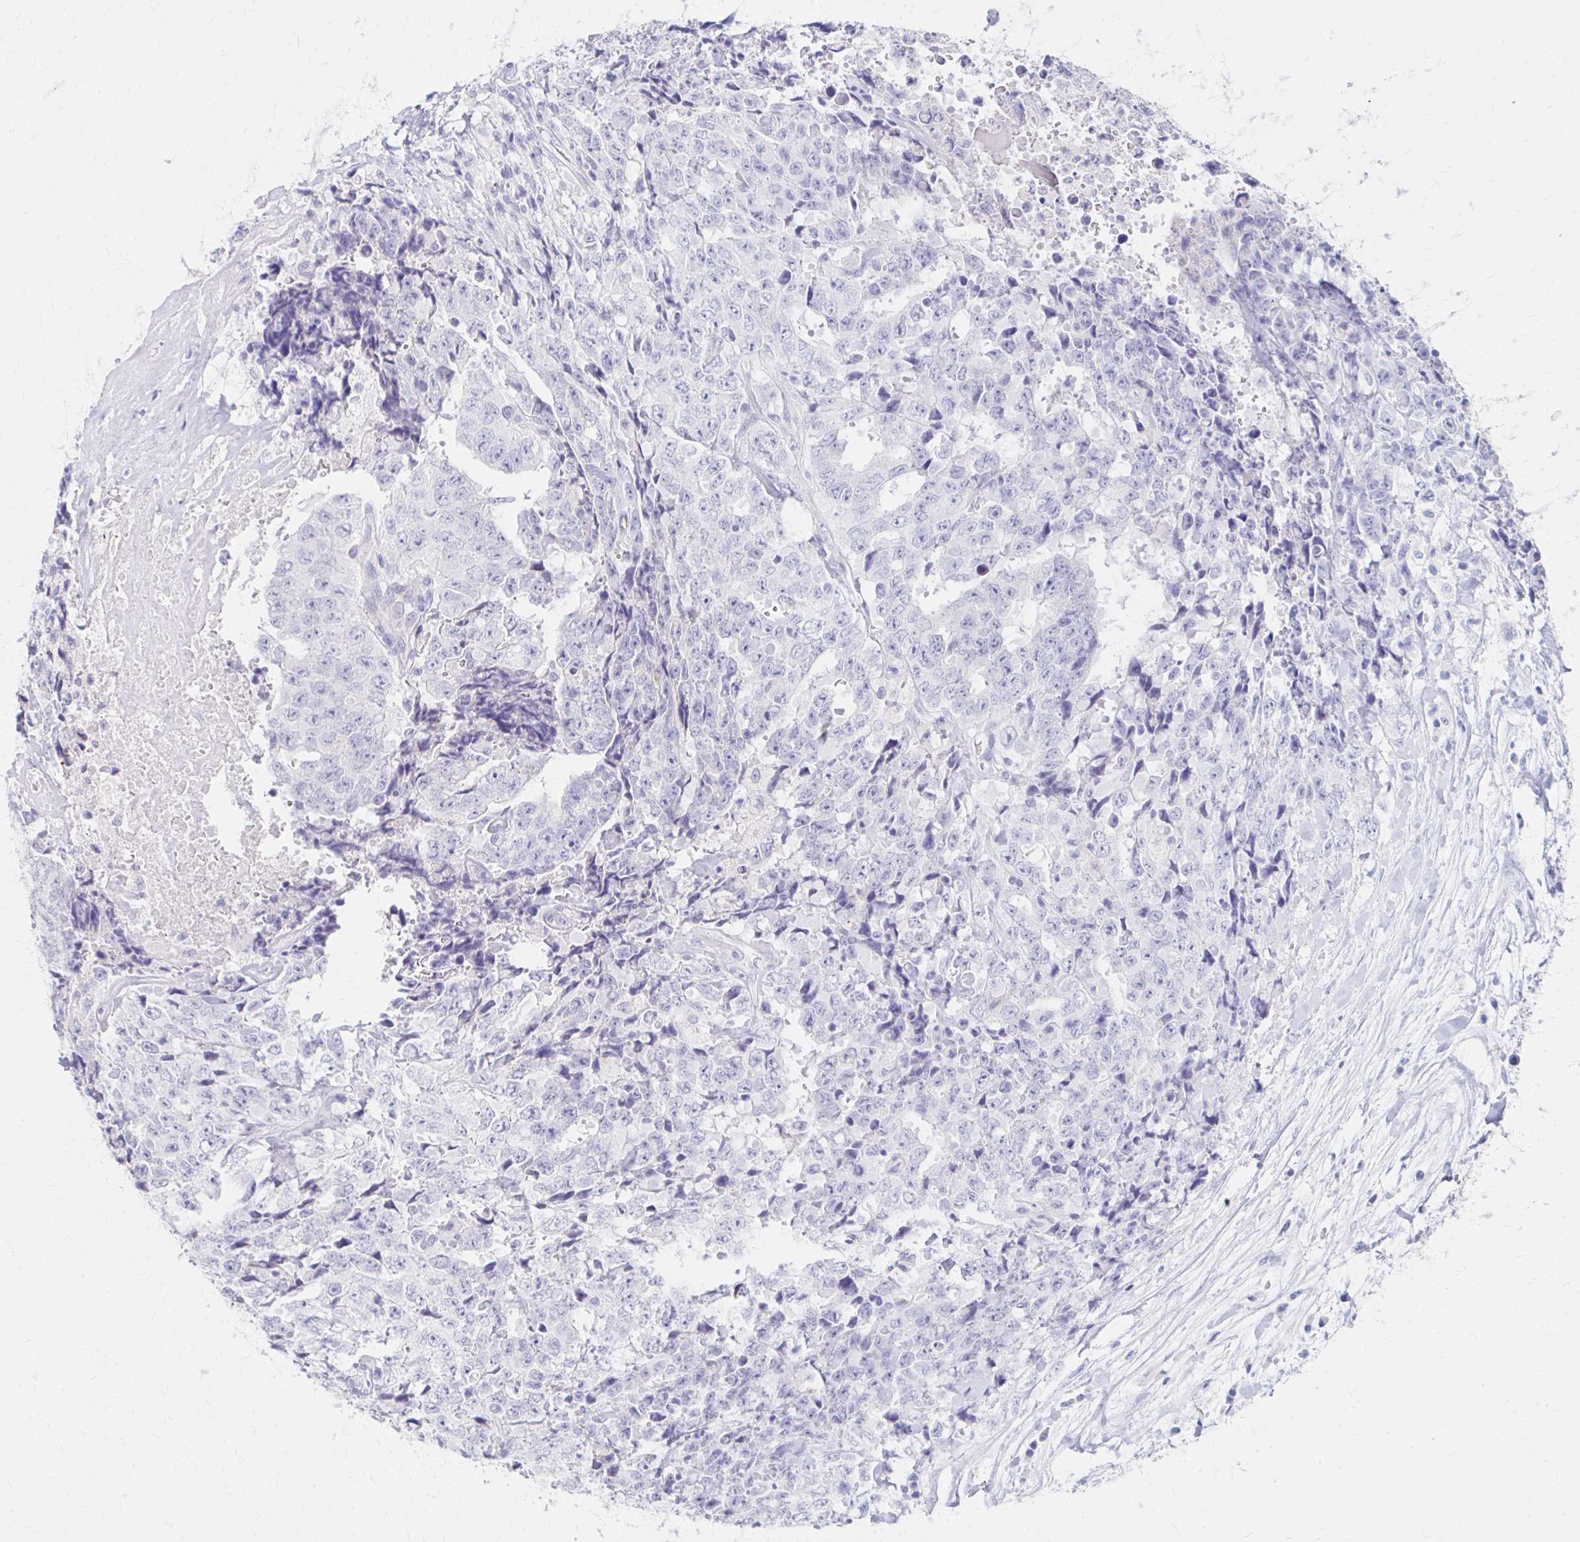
{"staining": {"intensity": "negative", "quantity": "none", "location": "none"}, "tissue": "testis cancer", "cell_type": "Tumor cells", "image_type": "cancer", "snomed": [{"axis": "morphology", "description": "Carcinoma, Embryonal, NOS"}, {"axis": "topography", "description": "Testis"}], "caption": "DAB immunohistochemical staining of human testis cancer shows no significant expression in tumor cells. The staining was performed using DAB (3,3'-diaminobenzidine) to visualize the protein expression in brown, while the nuclei were stained in blue with hematoxylin (Magnification: 20x).", "gene": "AZGP1", "patient": {"sex": "male", "age": 24}}